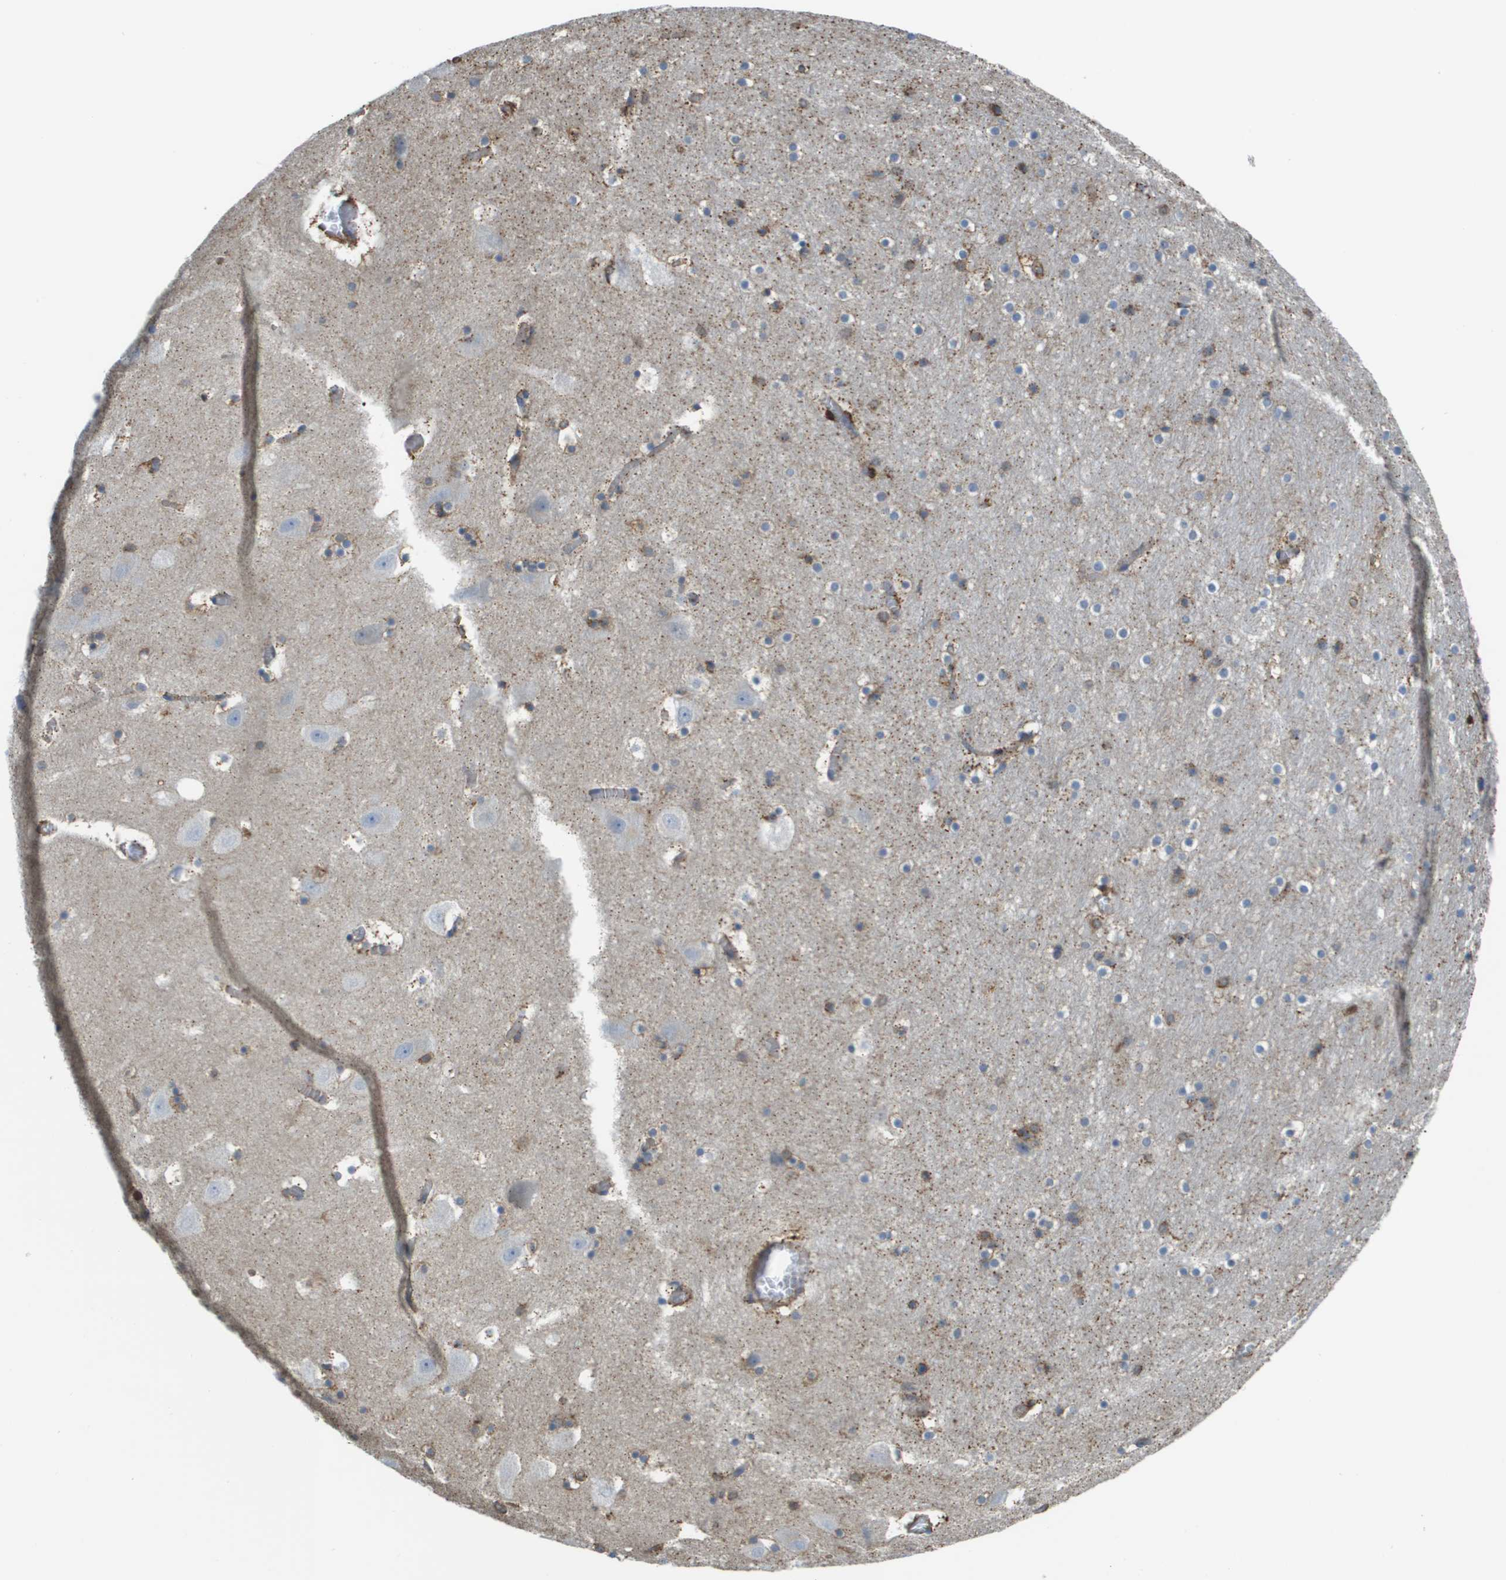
{"staining": {"intensity": "moderate", "quantity": "<25%", "location": "cytoplasmic/membranous"}, "tissue": "hippocampus", "cell_type": "Glial cells", "image_type": "normal", "snomed": [{"axis": "morphology", "description": "Normal tissue, NOS"}, {"axis": "topography", "description": "Hippocampus"}], "caption": "Approximately <25% of glial cells in benign hippocampus reveal moderate cytoplasmic/membranous protein positivity as visualized by brown immunohistochemical staining.", "gene": "PASK", "patient": {"sex": "male", "age": 45}}